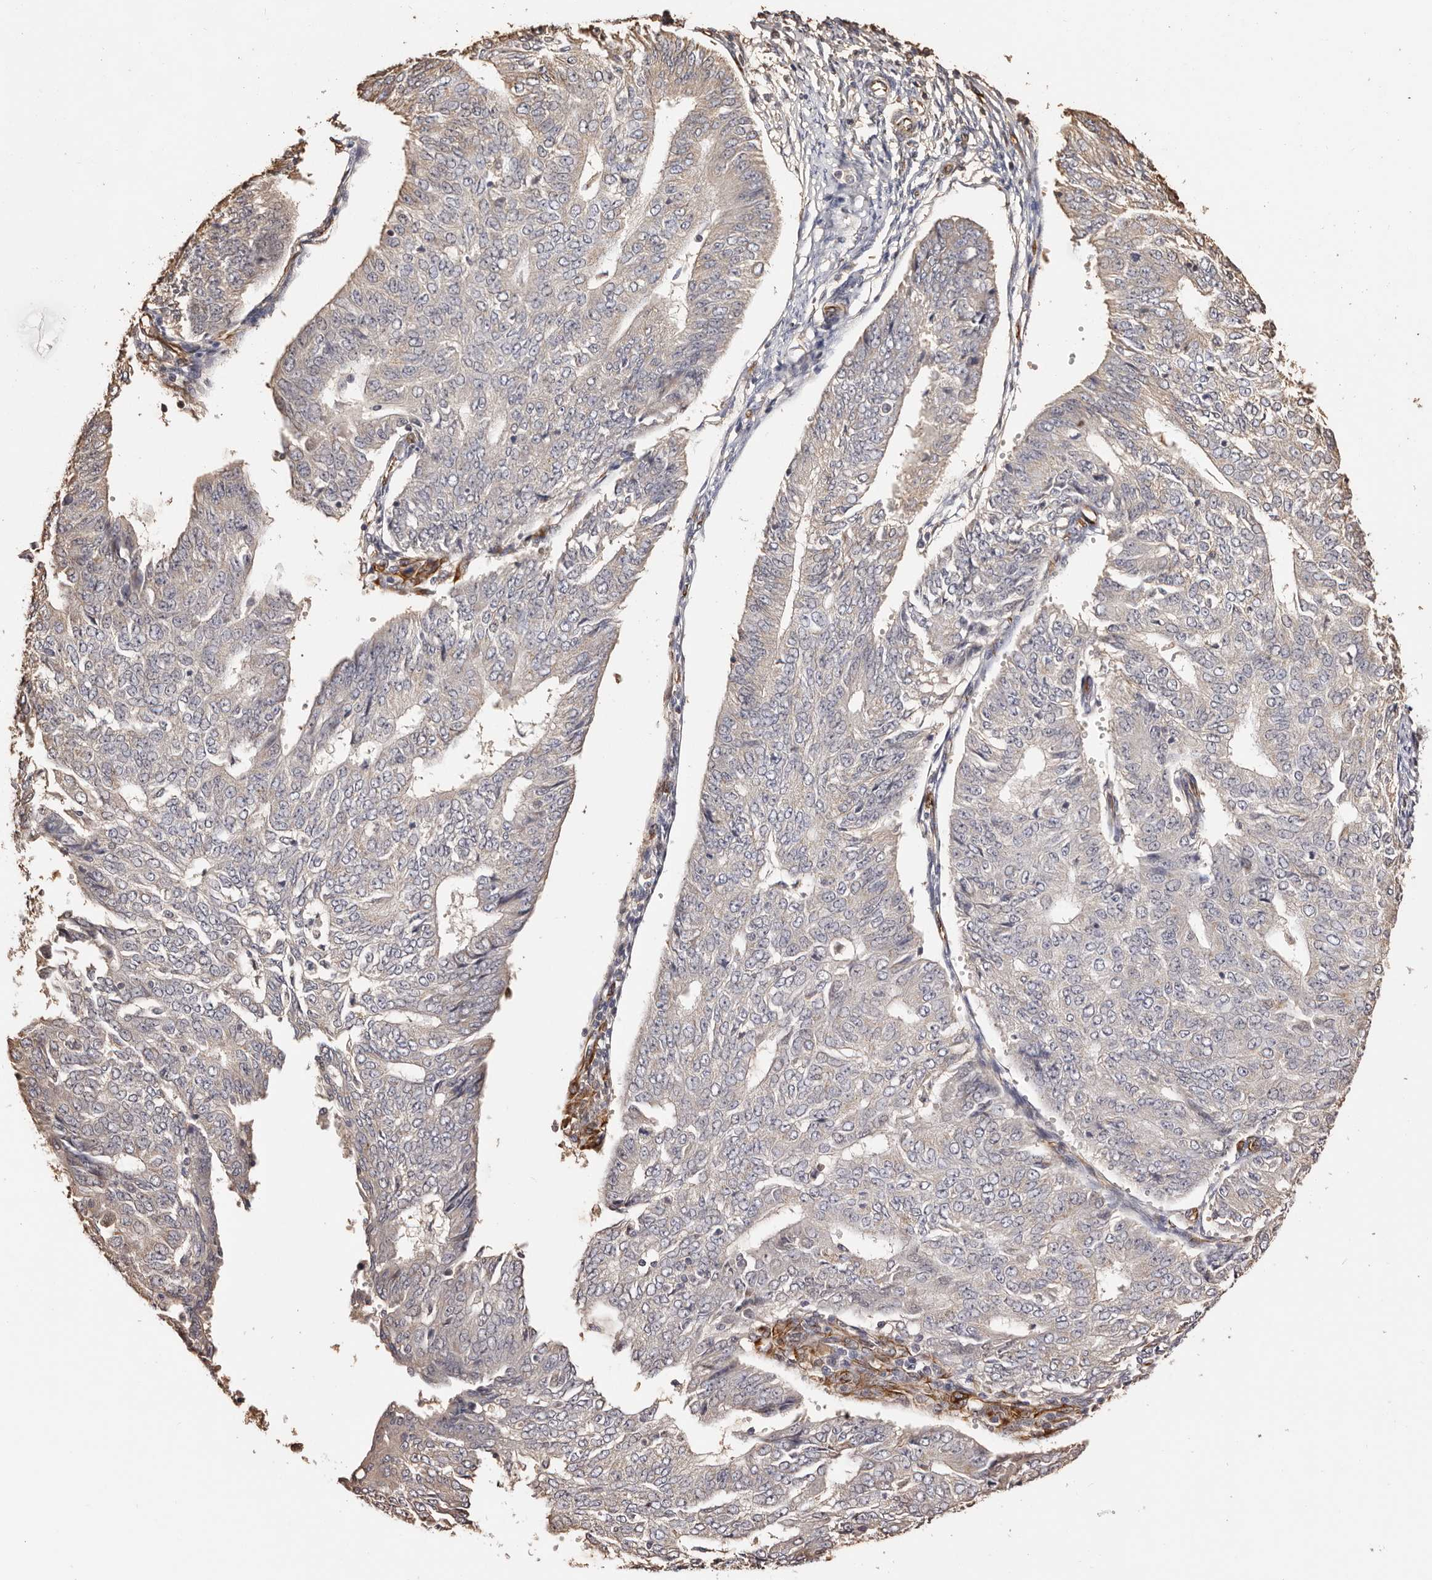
{"staining": {"intensity": "weak", "quantity": ">75%", "location": "cytoplasmic/membranous"}, "tissue": "endometrial cancer", "cell_type": "Tumor cells", "image_type": "cancer", "snomed": [{"axis": "morphology", "description": "Adenocarcinoma, NOS"}, {"axis": "topography", "description": "Endometrium"}], "caption": "High-magnification brightfield microscopy of endometrial cancer (adenocarcinoma) stained with DAB (brown) and counterstained with hematoxylin (blue). tumor cells exhibit weak cytoplasmic/membranous staining is present in approximately>75% of cells.", "gene": "ZNF557", "patient": {"sex": "female", "age": 32}}